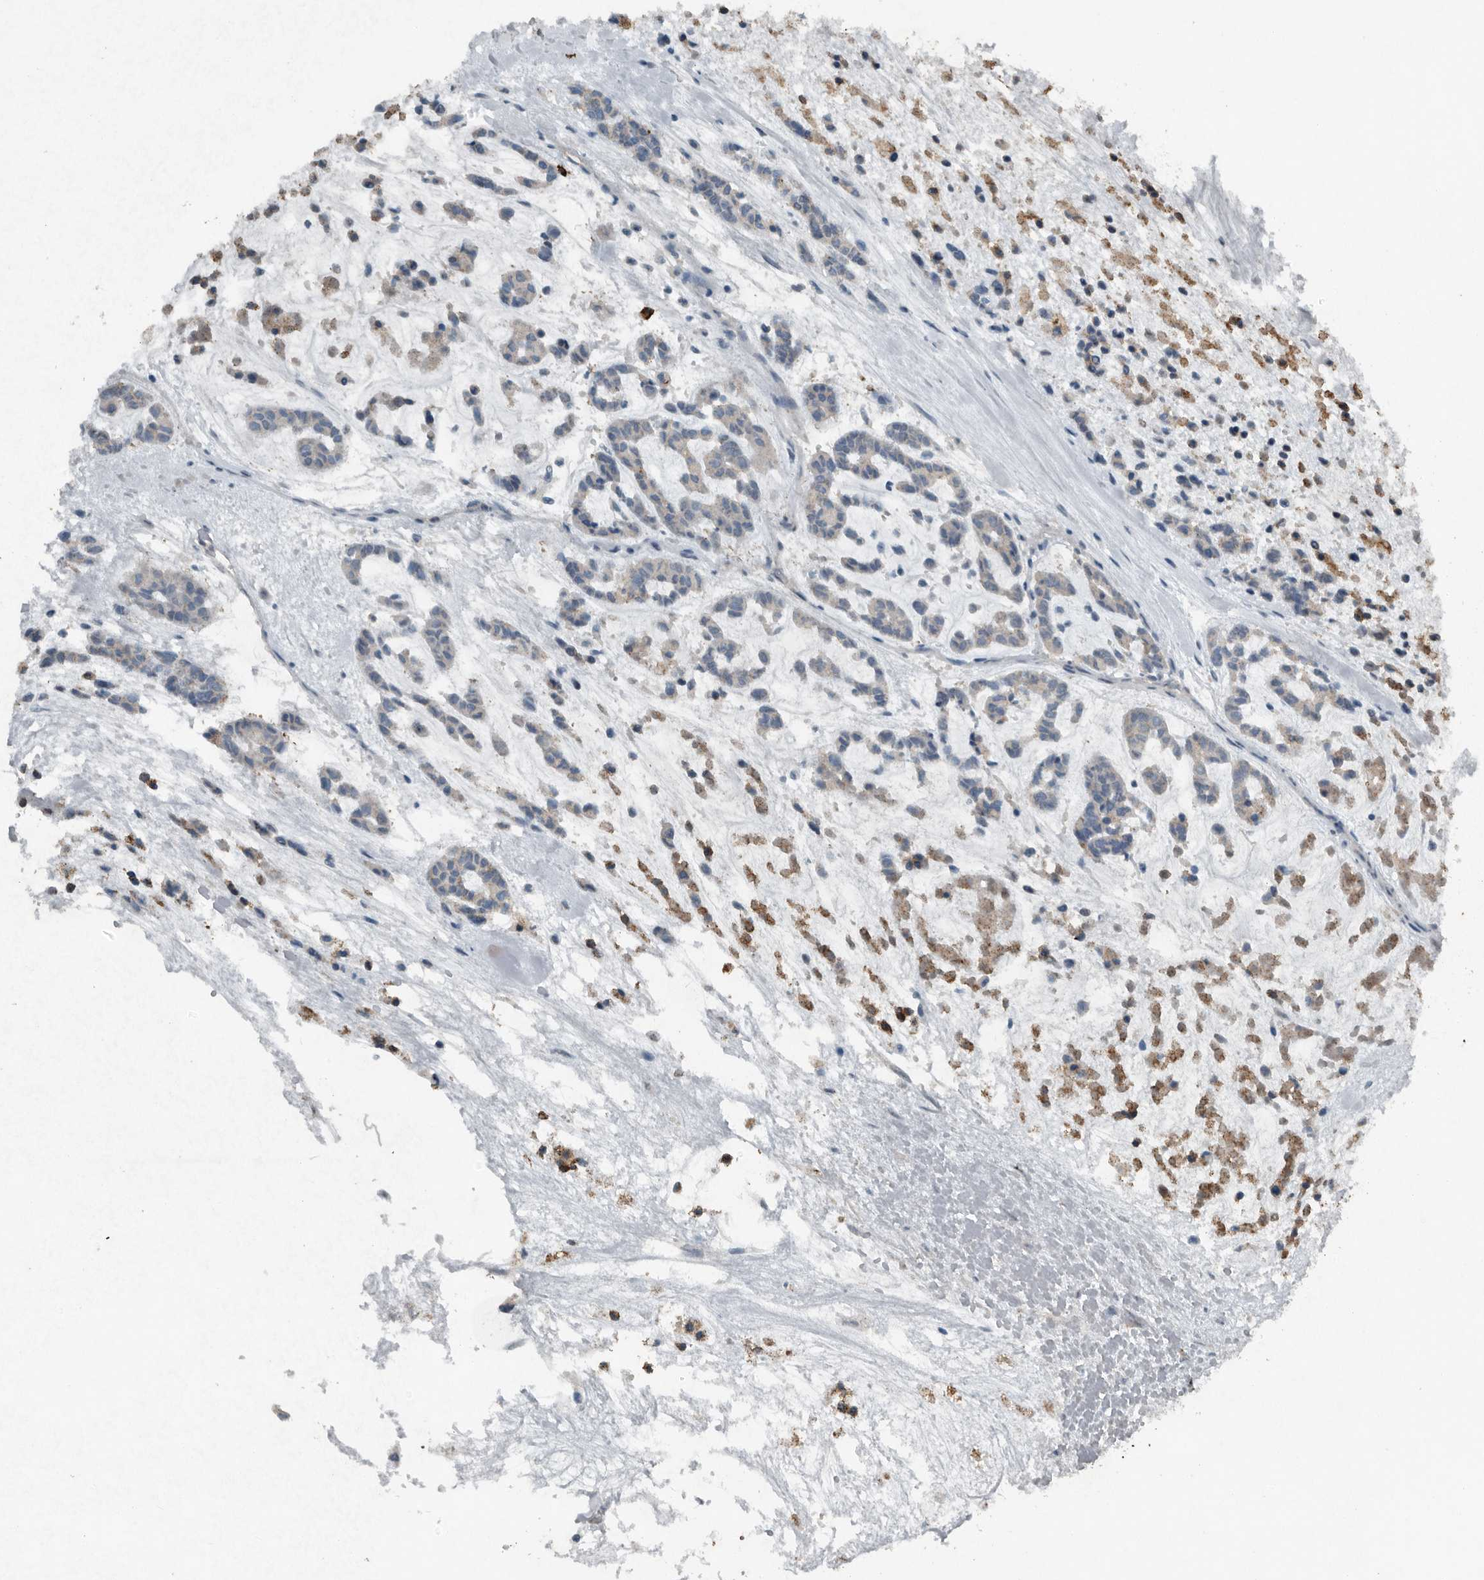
{"staining": {"intensity": "negative", "quantity": "none", "location": "none"}, "tissue": "head and neck cancer", "cell_type": "Tumor cells", "image_type": "cancer", "snomed": [{"axis": "morphology", "description": "Adenocarcinoma, NOS"}, {"axis": "morphology", "description": "Adenoma, NOS"}, {"axis": "topography", "description": "Head-Neck"}], "caption": "Immunohistochemistry (IHC) of adenoma (head and neck) demonstrates no expression in tumor cells.", "gene": "IL20", "patient": {"sex": "female", "age": 55}}